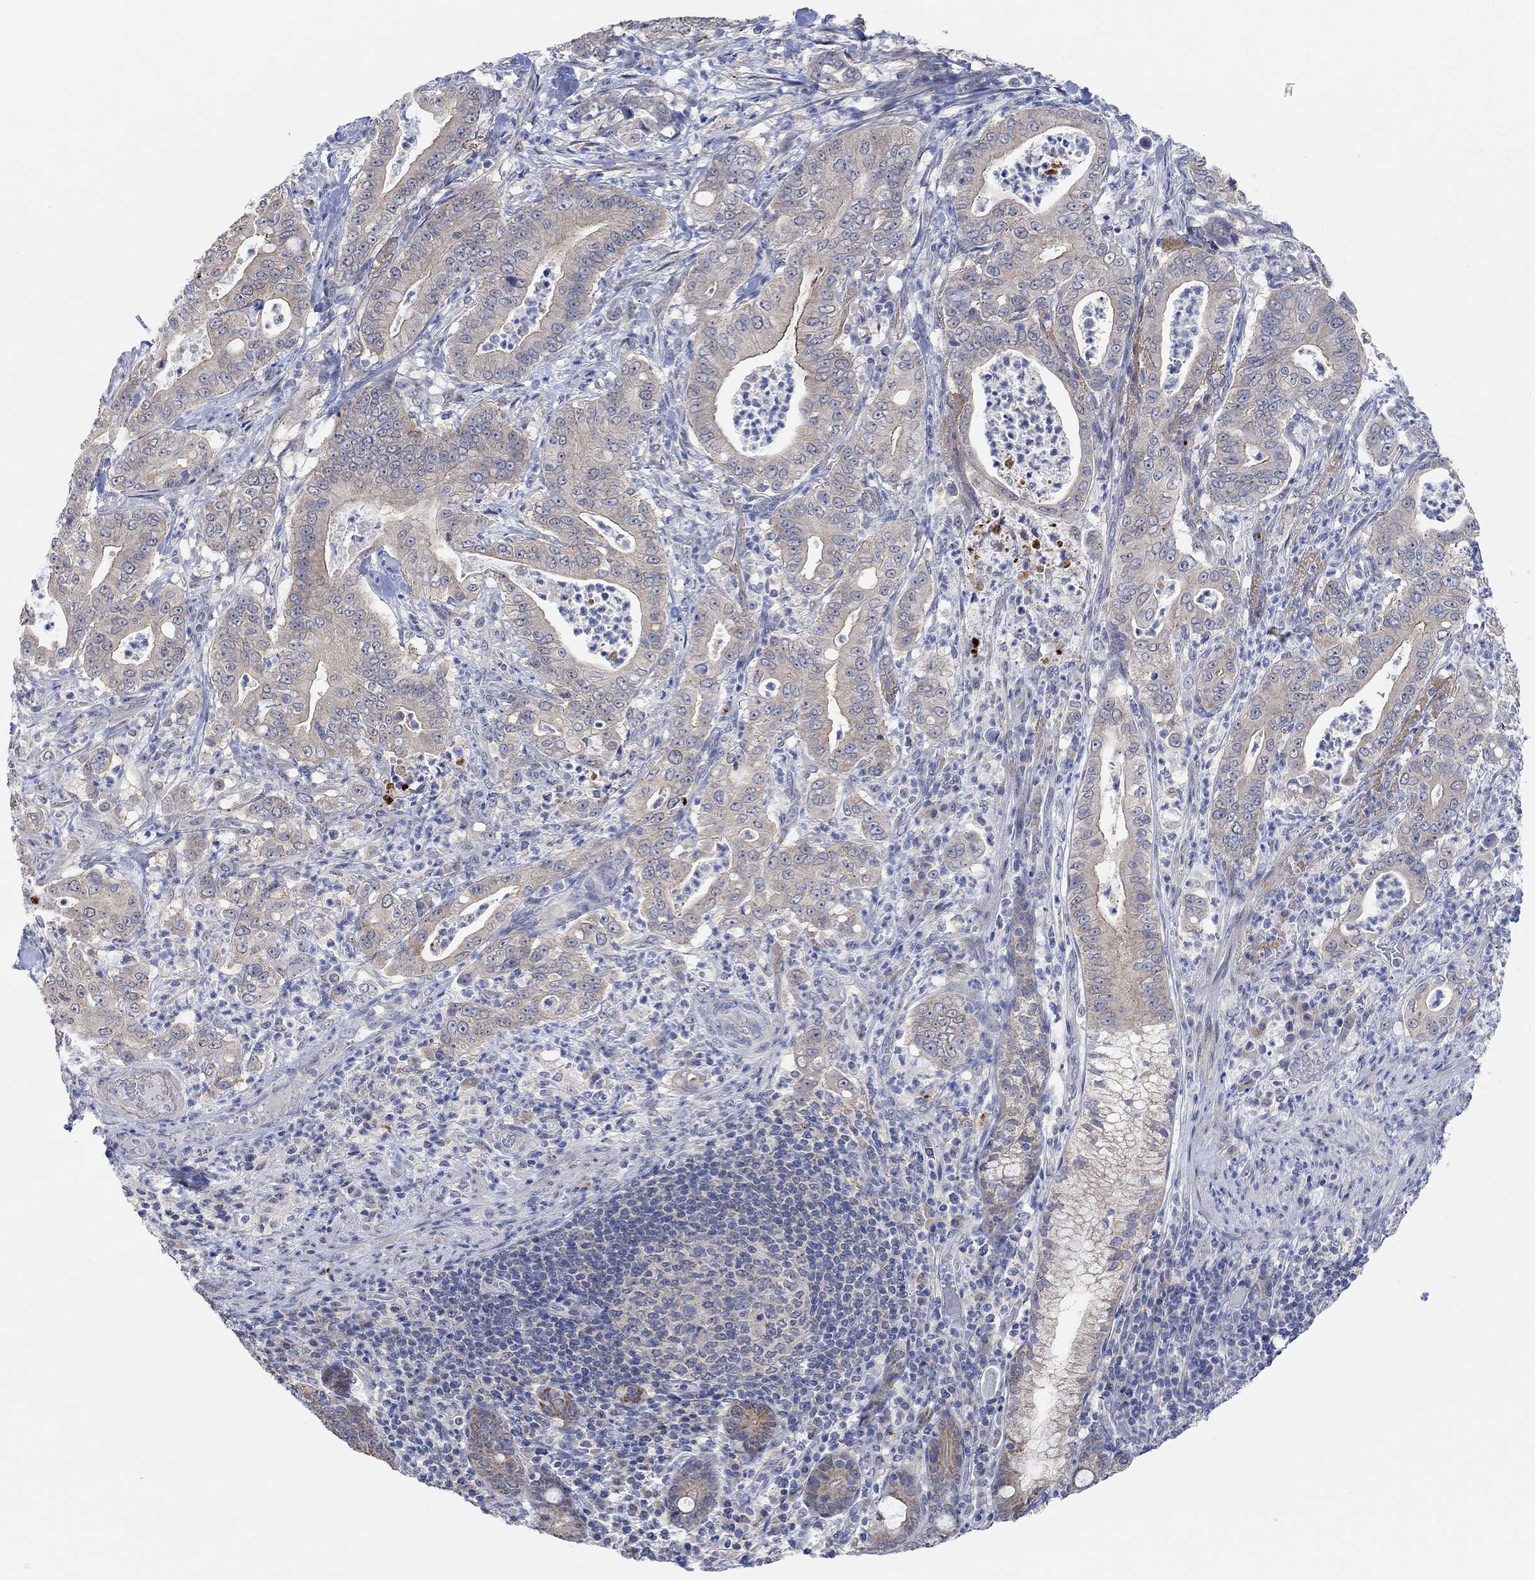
{"staining": {"intensity": "negative", "quantity": "none", "location": "none"}, "tissue": "pancreatic cancer", "cell_type": "Tumor cells", "image_type": "cancer", "snomed": [{"axis": "morphology", "description": "Adenocarcinoma, NOS"}, {"axis": "topography", "description": "Pancreas"}], "caption": "The IHC image has no significant expression in tumor cells of pancreatic cancer tissue.", "gene": "RIMS1", "patient": {"sex": "male", "age": 71}}